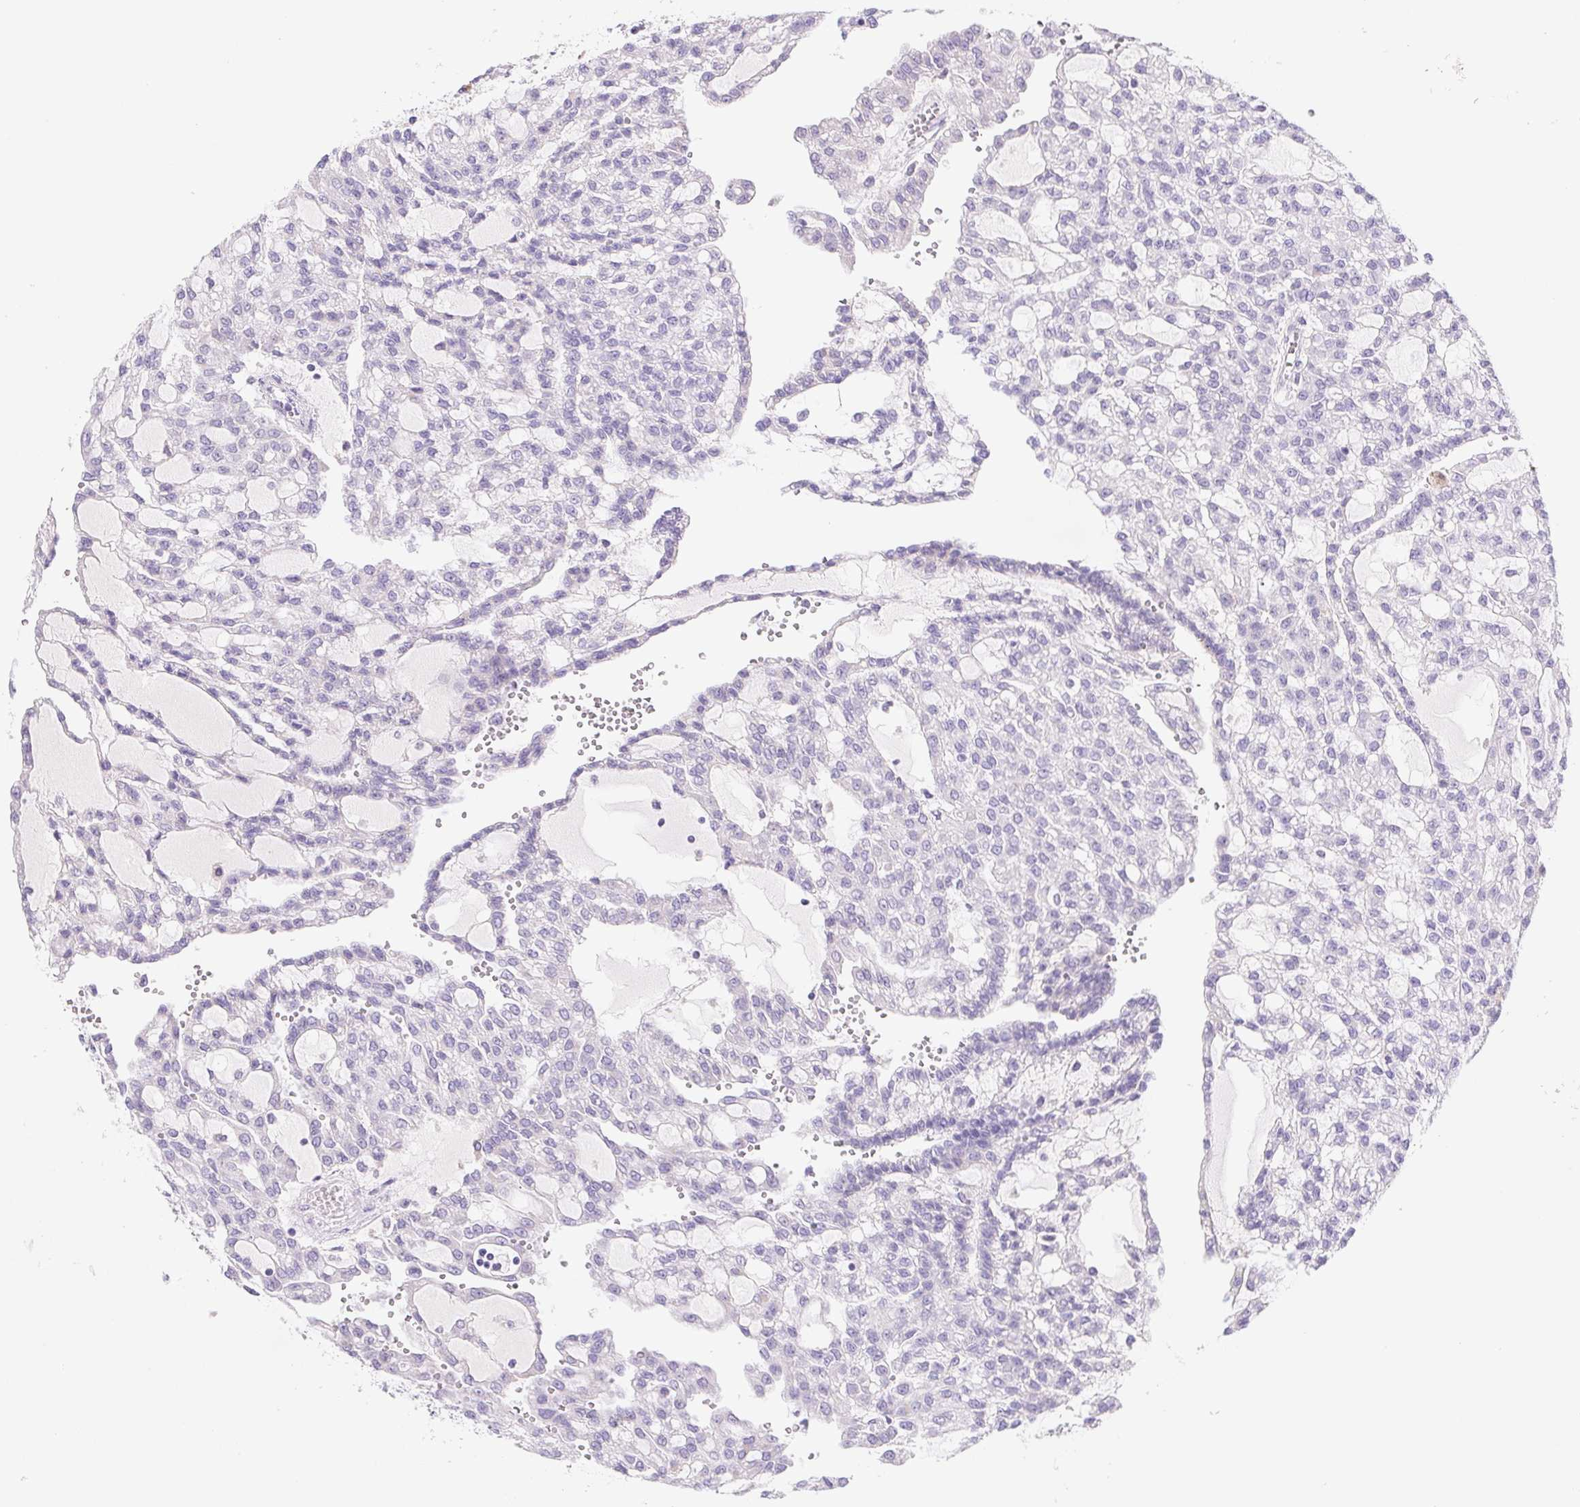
{"staining": {"intensity": "negative", "quantity": "none", "location": "none"}, "tissue": "renal cancer", "cell_type": "Tumor cells", "image_type": "cancer", "snomed": [{"axis": "morphology", "description": "Adenocarcinoma, NOS"}, {"axis": "topography", "description": "Kidney"}], "caption": "Immunohistochemistry (IHC) of renal cancer exhibits no expression in tumor cells.", "gene": "DPPA5", "patient": {"sex": "male", "age": 63}}